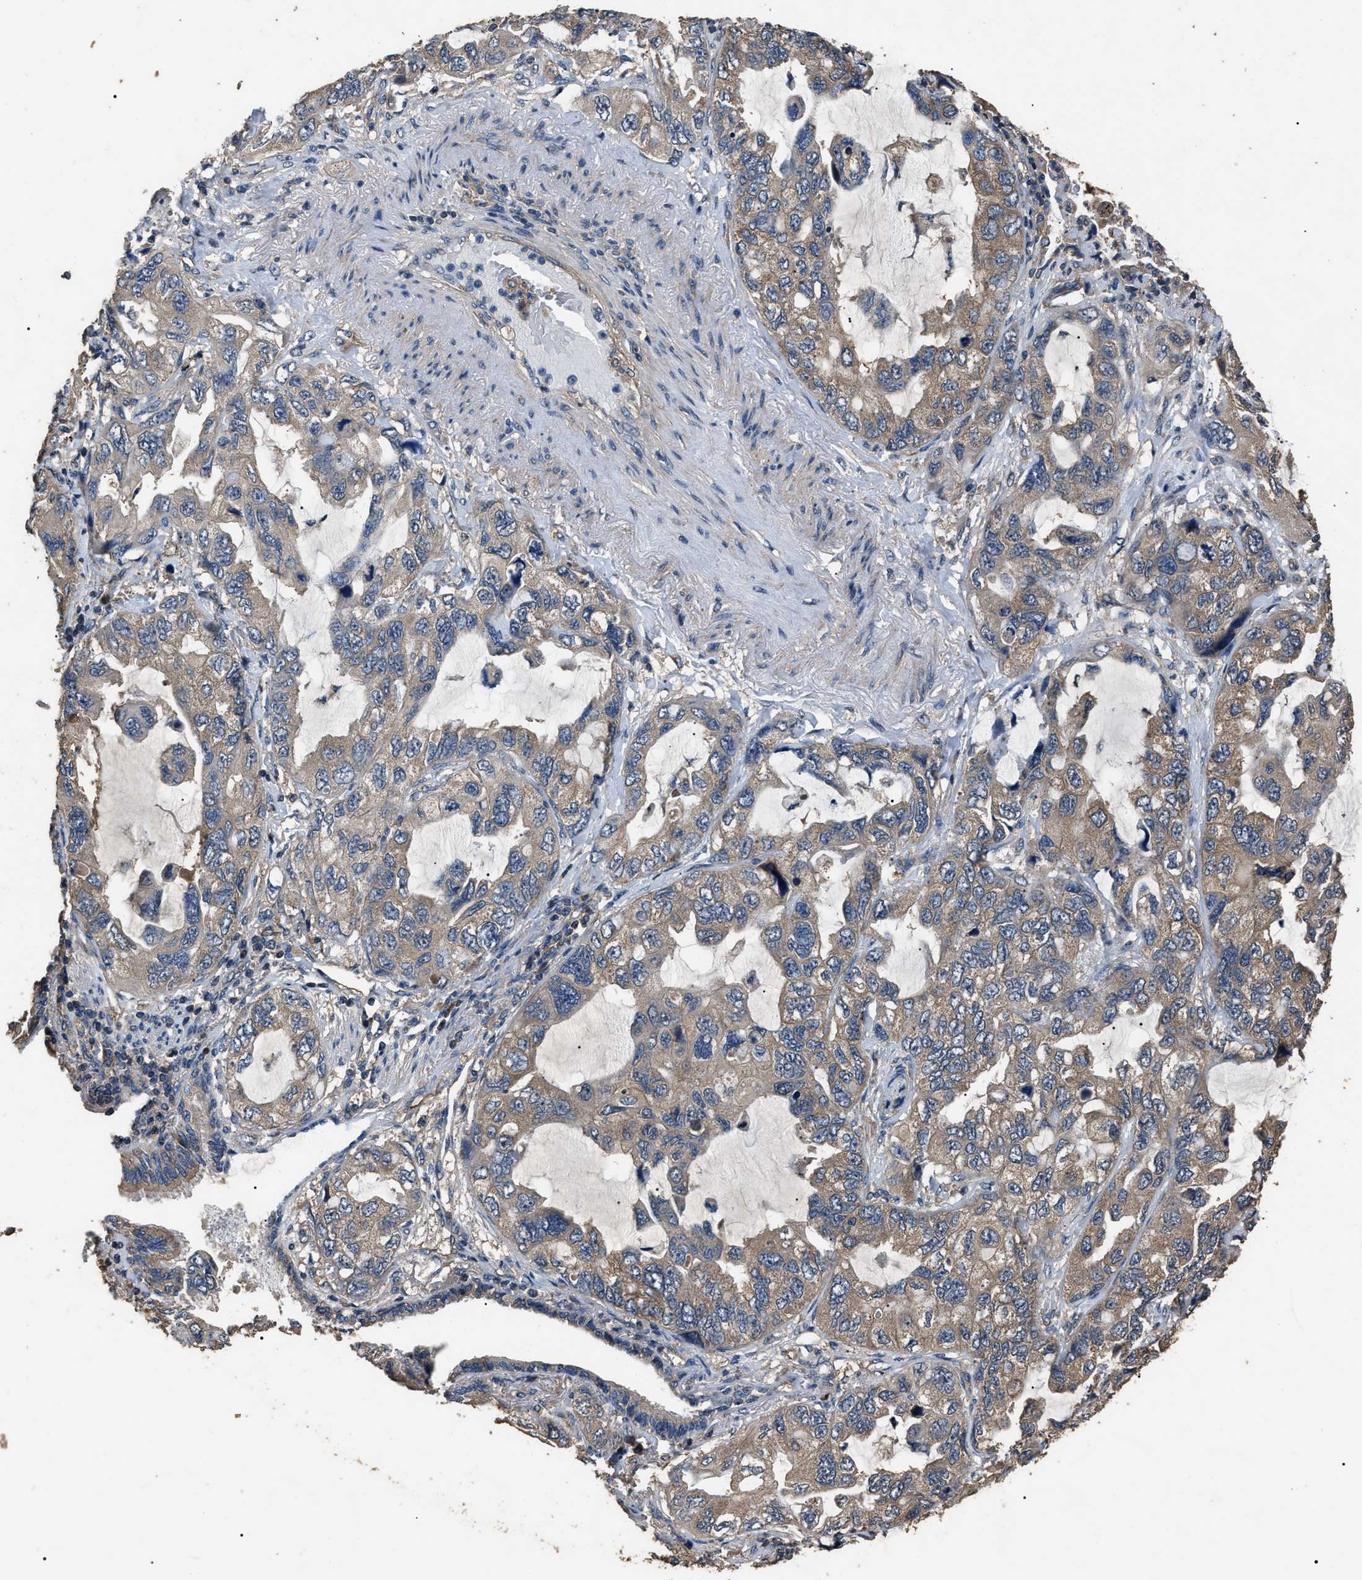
{"staining": {"intensity": "moderate", "quantity": ">75%", "location": "cytoplasmic/membranous"}, "tissue": "lung cancer", "cell_type": "Tumor cells", "image_type": "cancer", "snomed": [{"axis": "morphology", "description": "Squamous cell carcinoma, NOS"}, {"axis": "topography", "description": "Lung"}], "caption": "Protein expression analysis of human lung squamous cell carcinoma reveals moderate cytoplasmic/membranous staining in approximately >75% of tumor cells. (IHC, brightfield microscopy, high magnification).", "gene": "RNF216", "patient": {"sex": "female", "age": 73}}